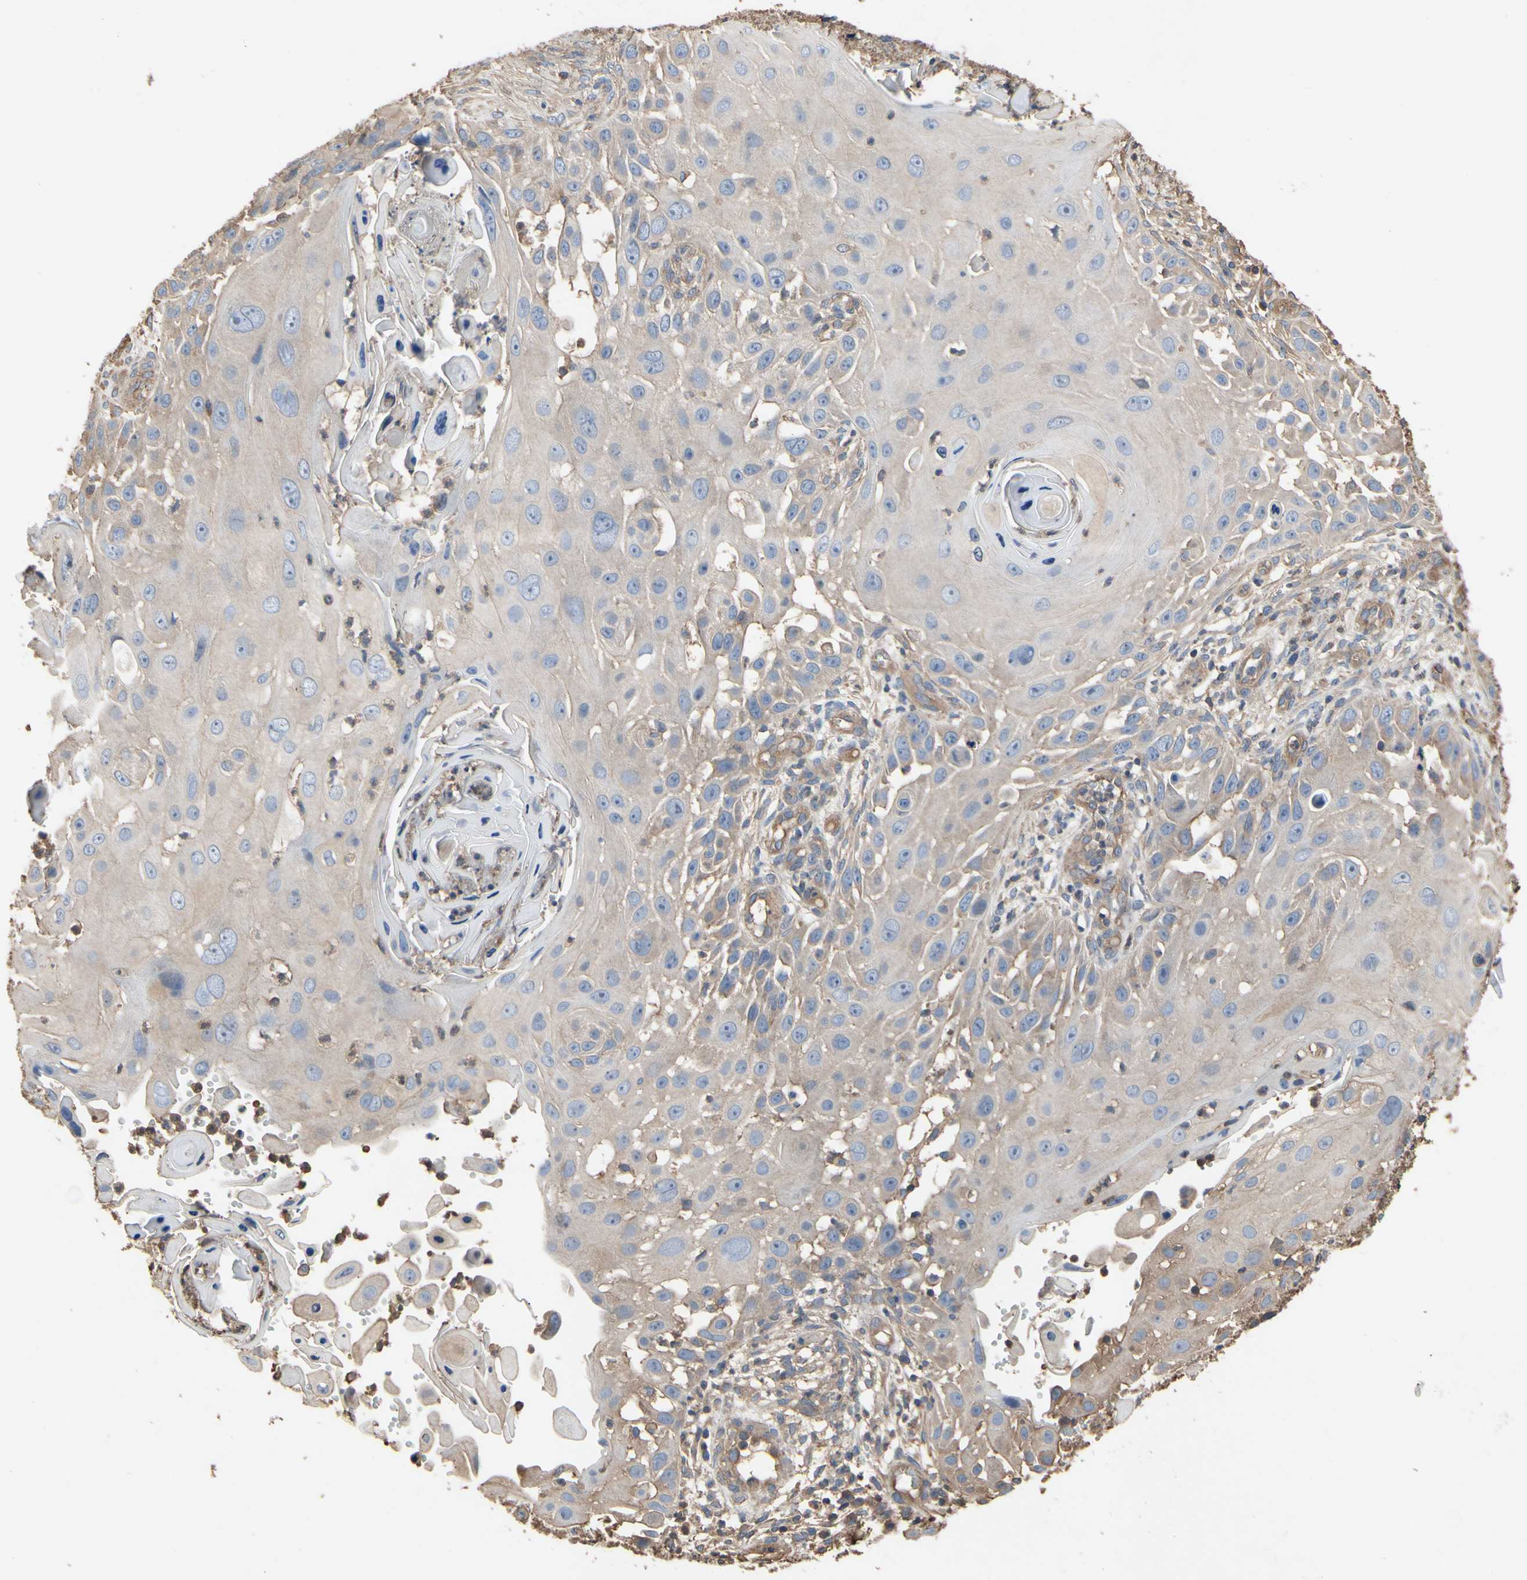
{"staining": {"intensity": "weak", "quantity": ">75%", "location": "cytoplasmic/membranous"}, "tissue": "skin cancer", "cell_type": "Tumor cells", "image_type": "cancer", "snomed": [{"axis": "morphology", "description": "Squamous cell carcinoma, NOS"}, {"axis": "topography", "description": "Skin"}], "caption": "Tumor cells demonstrate low levels of weak cytoplasmic/membranous expression in about >75% of cells in human skin cancer.", "gene": "PDZK1", "patient": {"sex": "female", "age": 44}}